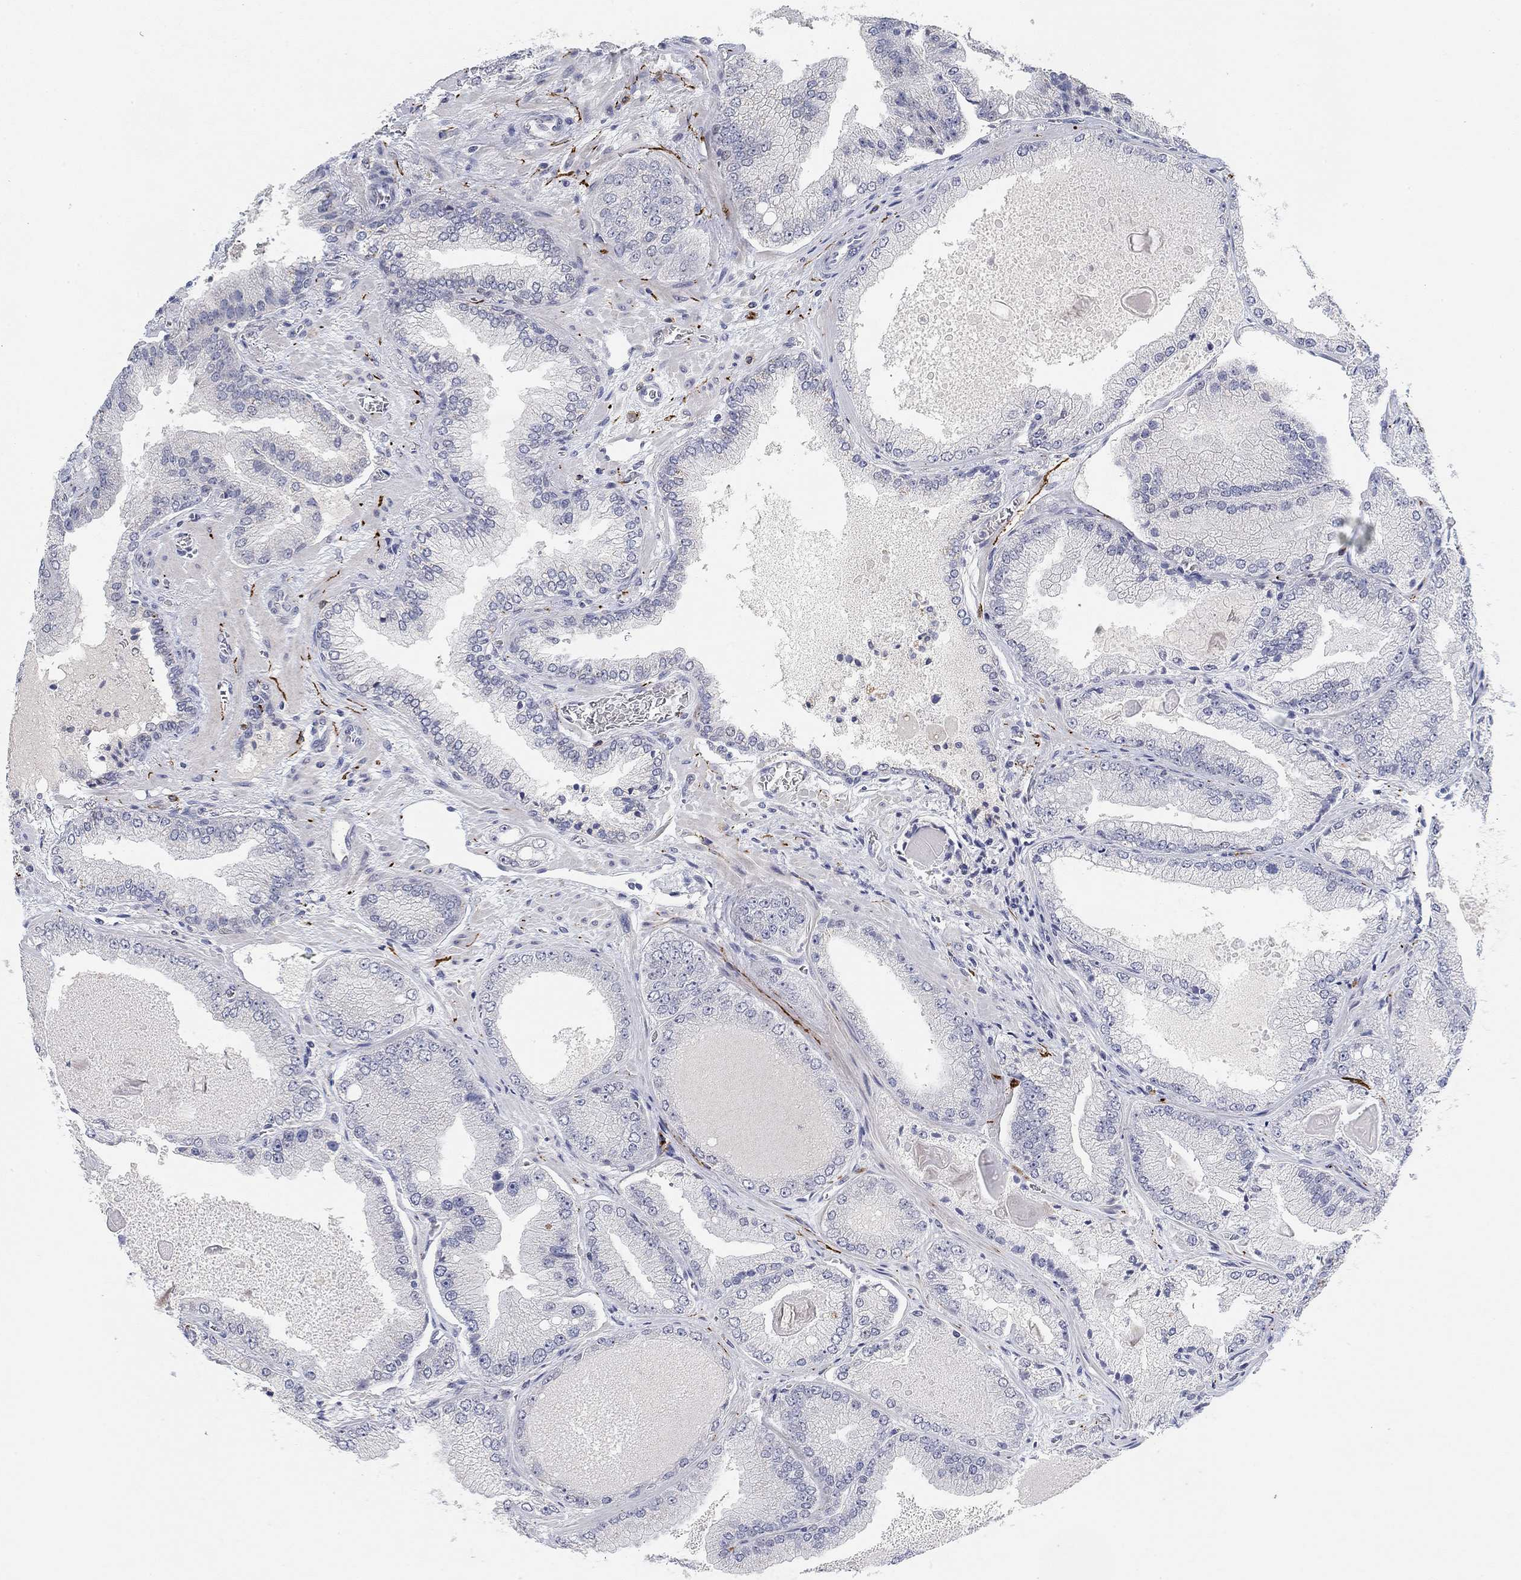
{"staining": {"intensity": "negative", "quantity": "none", "location": "none"}, "tissue": "prostate cancer", "cell_type": "Tumor cells", "image_type": "cancer", "snomed": [{"axis": "morphology", "description": "Adenocarcinoma, Low grade"}, {"axis": "topography", "description": "Prostate"}], "caption": "This histopathology image is of prostate cancer (adenocarcinoma (low-grade)) stained with IHC to label a protein in brown with the nuclei are counter-stained blue. There is no expression in tumor cells.", "gene": "VAT1L", "patient": {"sex": "male", "age": 72}}